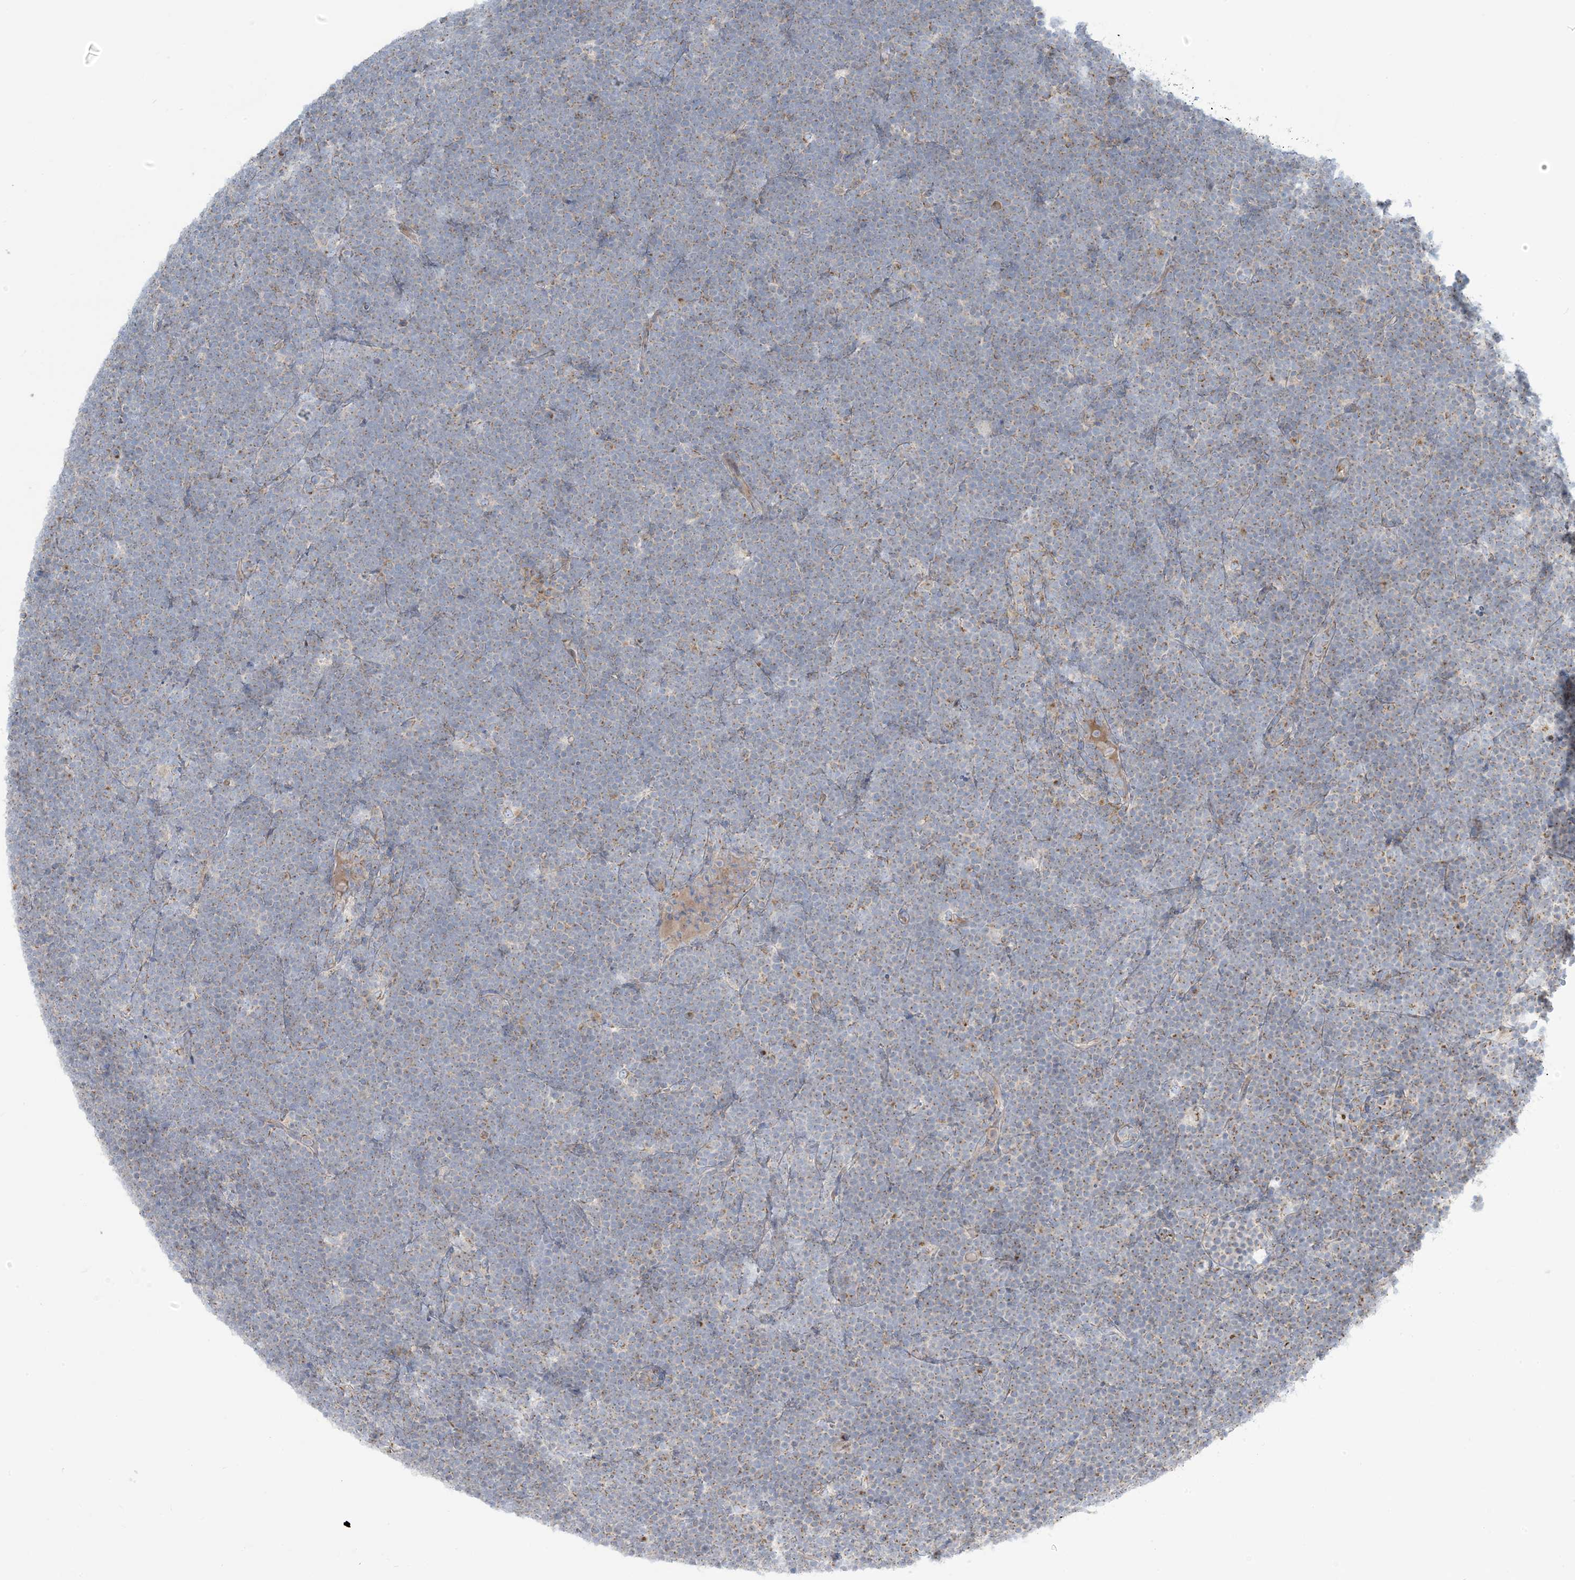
{"staining": {"intensity": "moderate", "quantity": "25%-75%", "location": "cytoplasmic/membranous"}, "tissue": "lymphoma", "cell_type": "Tumor cells", "image_type": "cancer", "snomed": [{"axis": "morphology", "description": "Malignant lymphoma, non-Hodgkin's type, High grade"}, {"axis": "topography", "description": "Lymph node"}], "caption": "Immunohistochemistry staining of malignant lymphoma, non-Hodgkin's type (high-grade), which shows medium levels of moderate cytoplasmic/membranous expression in about 25%-75% of tumor cells indicating moderate cytoplasmic/membranous protein expression. The staining was performed using DAB (brown) for protein detection and nuclei were counterstained in hematoxylin (blue).", "gene": "AFTPH", "patient": {"sex": "male", "age": 13}}